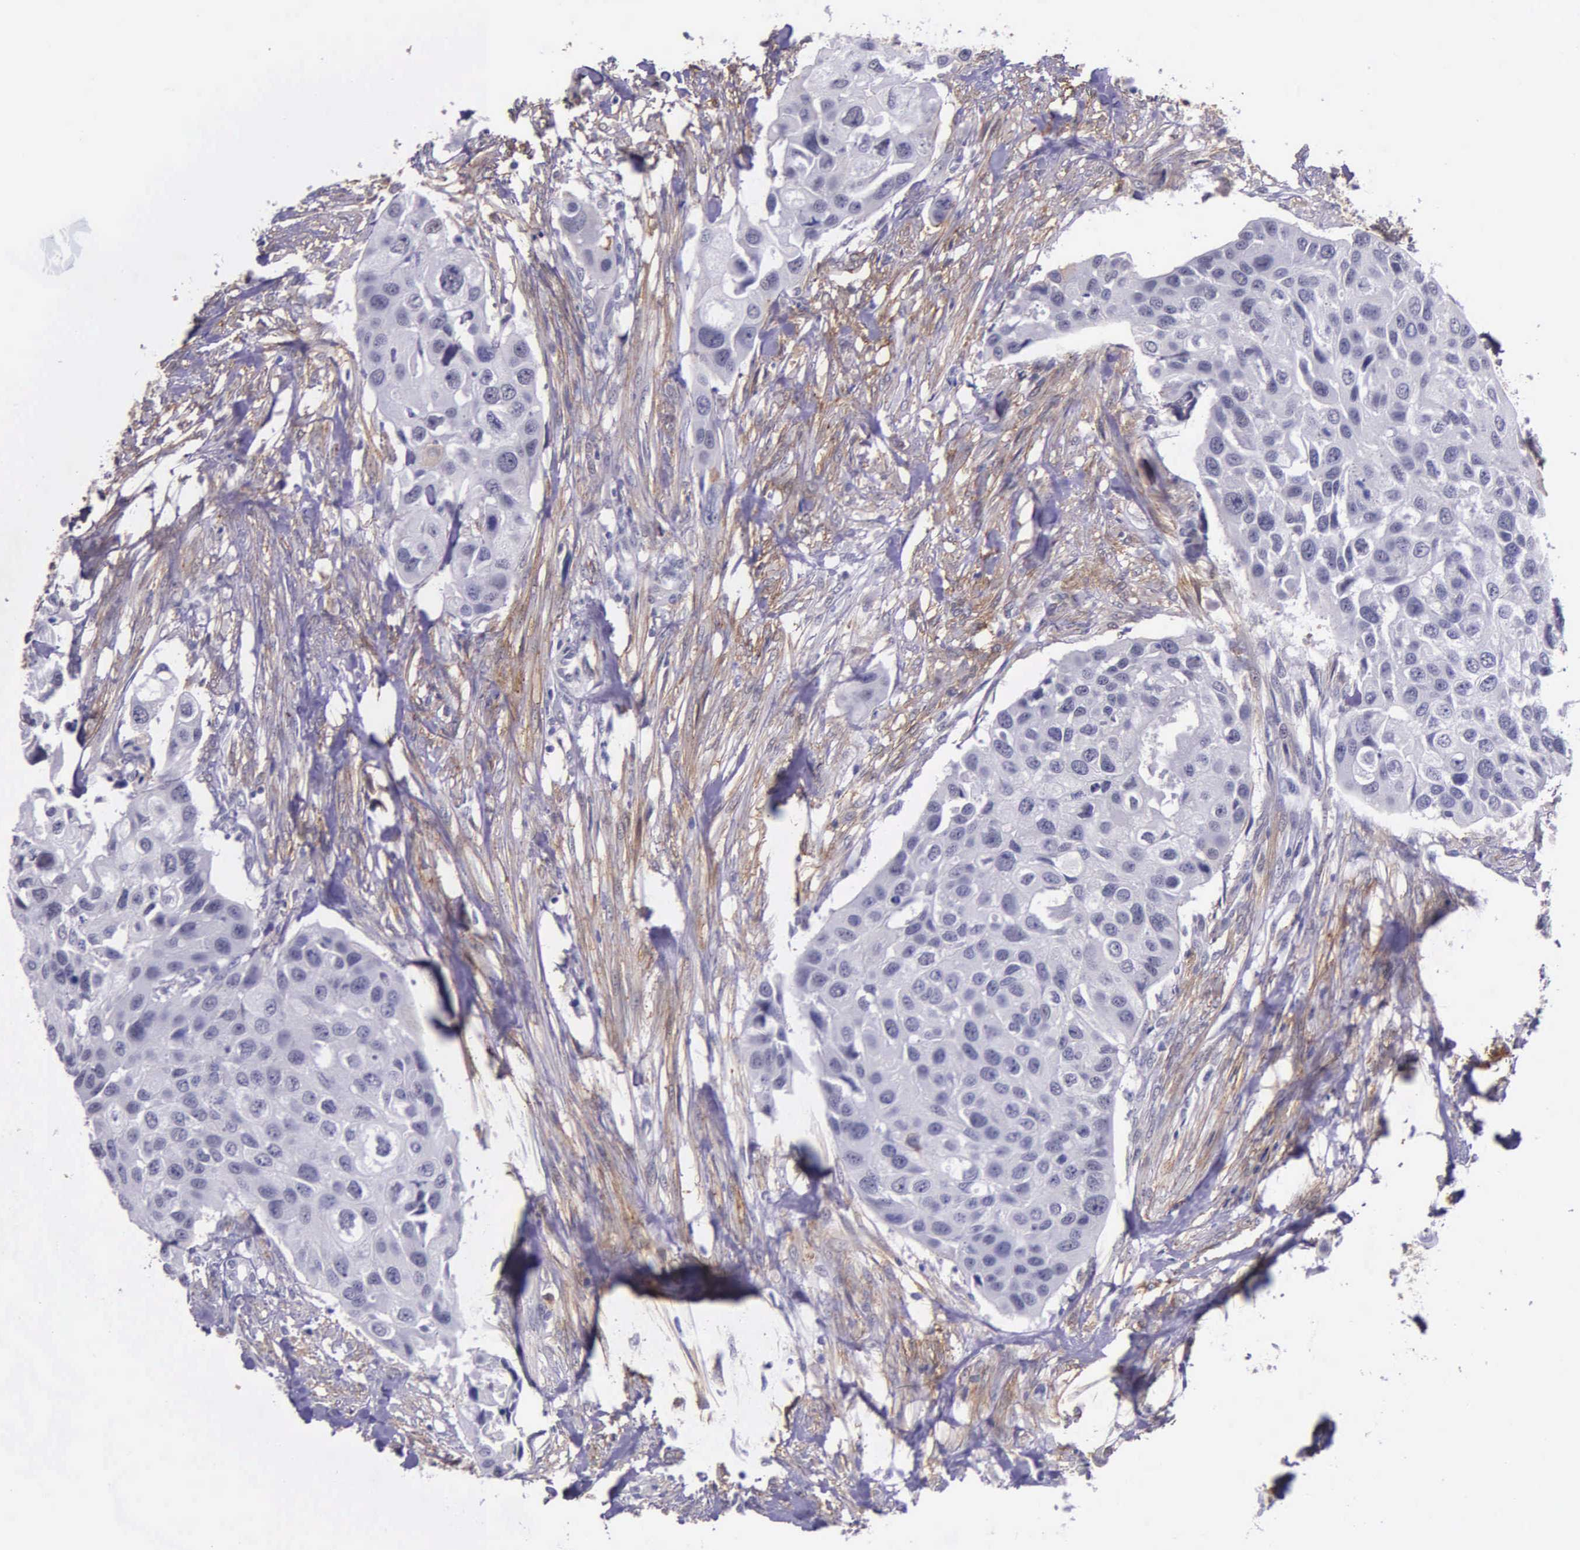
{"staining": {"intensity": "negative", "quantity": "none", "location": "none"}, "tissue": "urothelial cancer", "cell_type": "Tumor cells", "image_type": "cancer", "snomed": [{"axis": "morphology", "description": "Urothelial carcinoma, High grade"}, {"axis": "topography", "description": "Urinary bladder"}], "caption": "This is a photomicrograph of immunohistochemistry staining of urothelial carcinoma (high-grade), which shows no positivity in tumor cells.", "gene": "AHNAK2", "patient": {"sex": "male", "age": 55}}